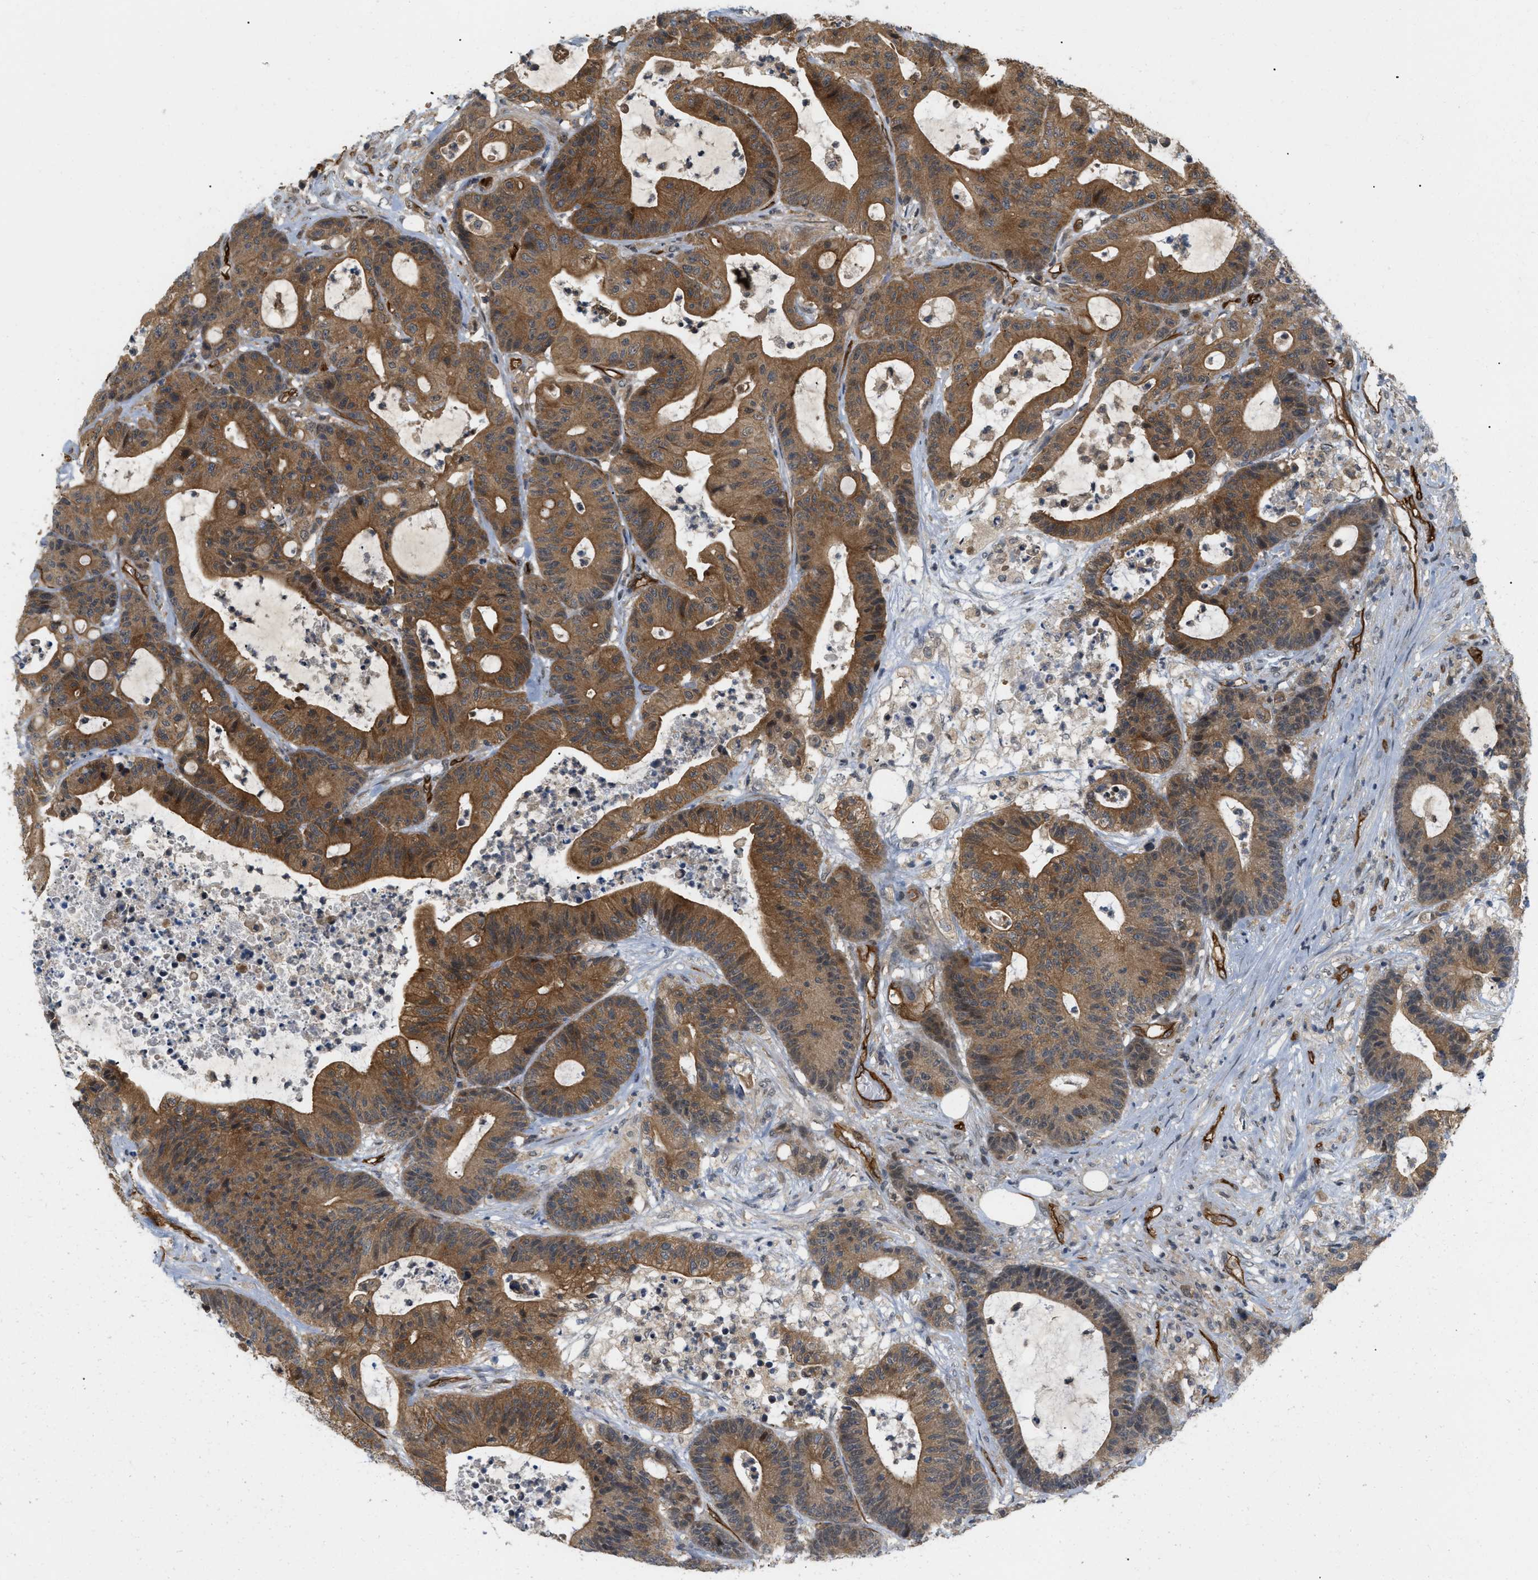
{"staining": {"intensity": "moderate", "quantity": ">75%", "location": "cytoplasmic/membranous"}, "tissue": "colorectal cancer", "cell_type": "Tumor cells", "image_type": "cancer", "snomed": [{"axis": "morphology", "description": "Adenocarcinoma, NOS"}, {"axis": "topography", "description": "Colon"}], "caption": "DAB immunohistochemical staining of human adenocarcinoma (colorectal) shows moderate cytoplasmic/membranous protein positivity in about >75% of tumor cells.", "gene": "PALMD", "patient": {"sex": "female", "age": 84}}